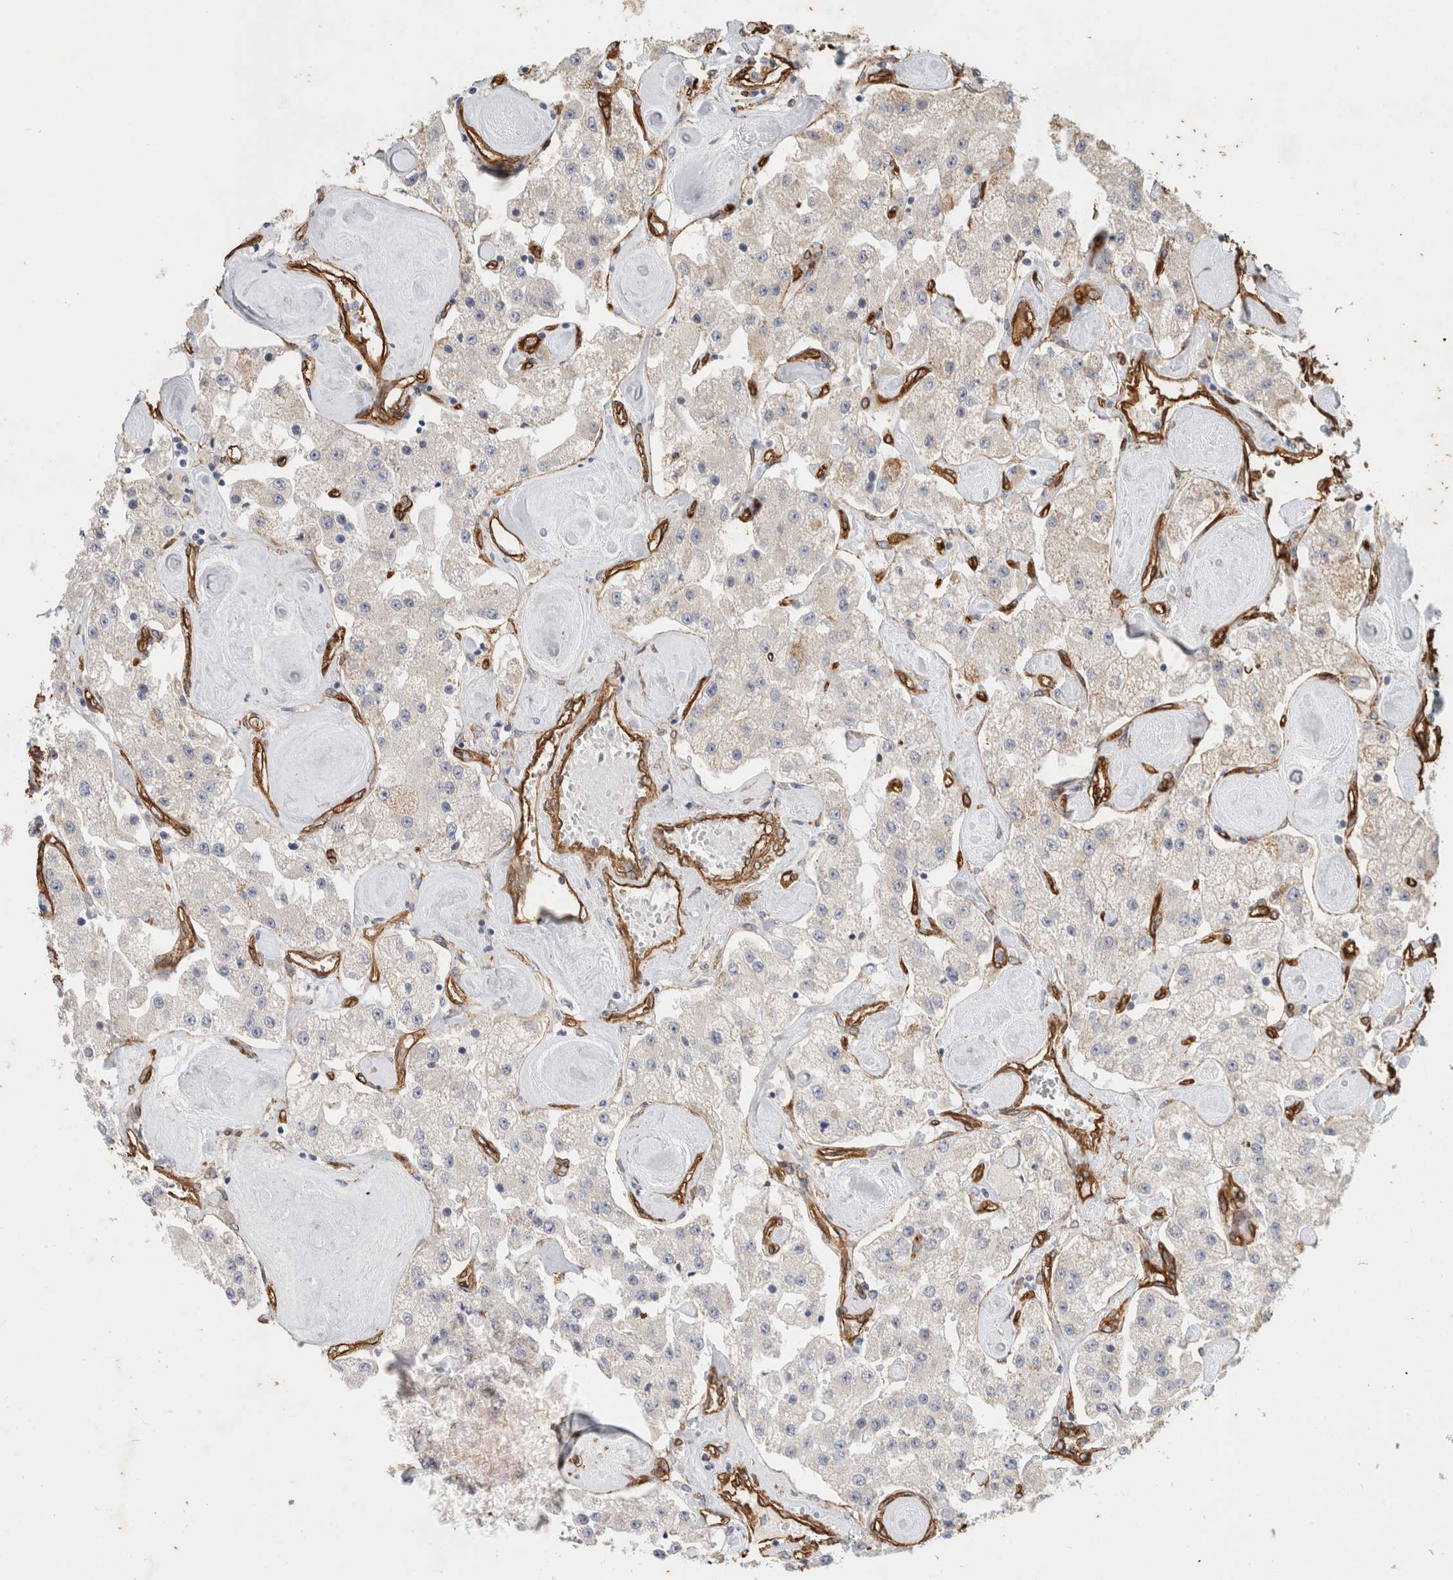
{"staining": {"intensity": "negative", "quantity": "none", "location": "none"}, "tissue": "carcinoid", "cell_type": "Tumor cells", "image_type": "cancer", "snomed": [{"axis": "morphology", "description": "Carcinoid, malignant, NOS"}, {"axis": "topography", "description": "Pancreas"}], "caption": "High power microscopy image of an immunohistochemistry (IHC) micrograph of carcinoid (malignant), revealing no significant expression in tumor cells.", "gene": "JMJD4", "patient": {"sex": "male", "age": 41}}